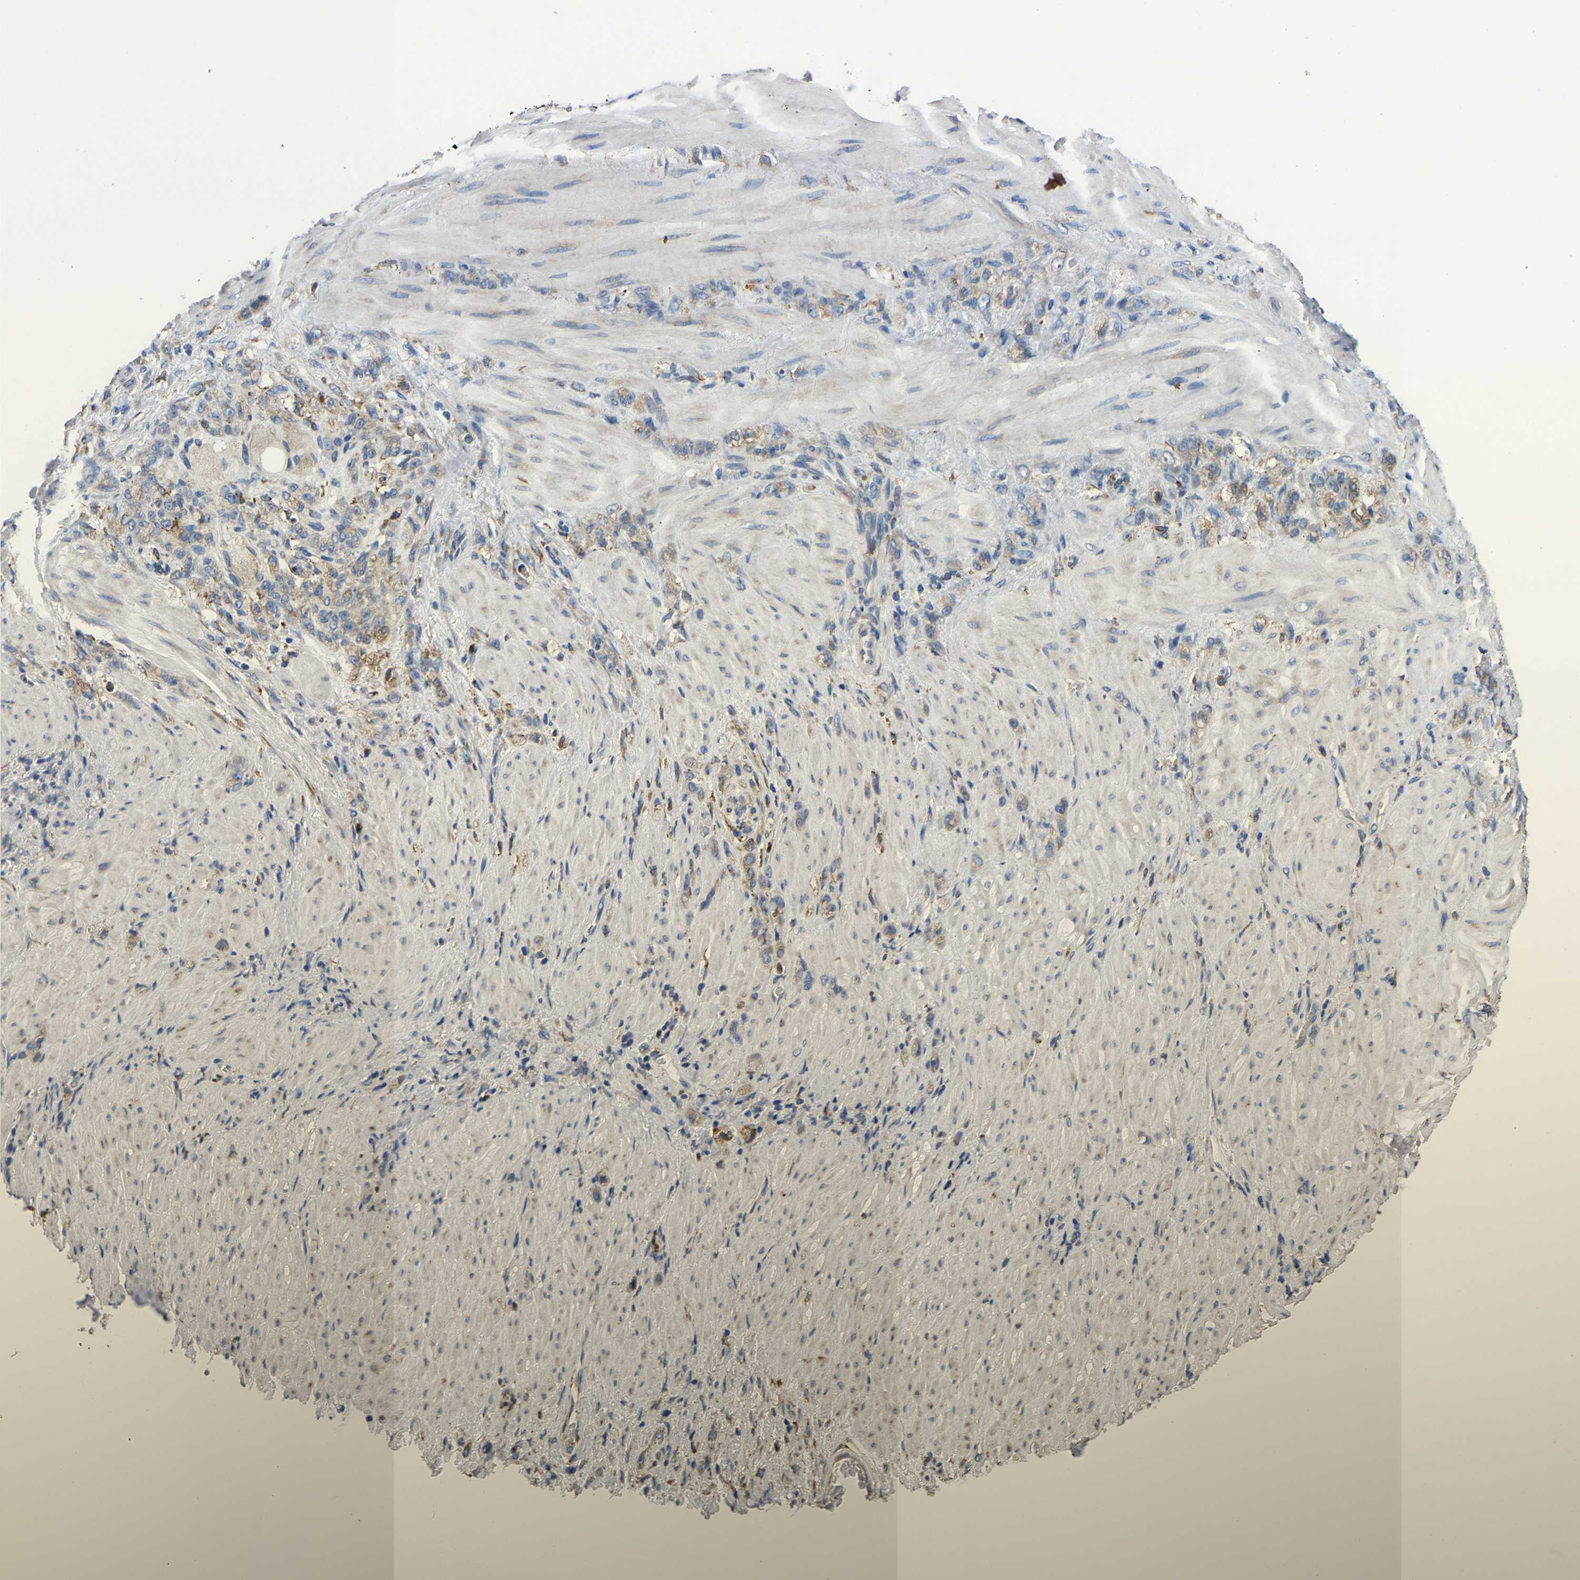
{"staining": {"intensity": "weak", "quantity": ">75%", "location": "cytoplasmic/membranous"}, "tissue": "stomach cancer", "cell_type": "Tumor cells", "image_type": "cancer", "snomed": [{"axis": "morphology", "description": "Normal tissue, NOS"}, {"axis": "morphology", "description": "Adenocarcinoma, NOS"}, {"axis": "topography", "description": "Stomach"}], "caption": "This image reveals stomach cancer (adenocarcinoma) stained with immunohistochemistry (IHC) to label a protein in brown. The cytoplasmic/membranous of tumor cells show weak positivity for the protein. Nuclei are counter-stained blue.", "gene": "P4HB", "patient": {"sex": "male", "age": 82}}